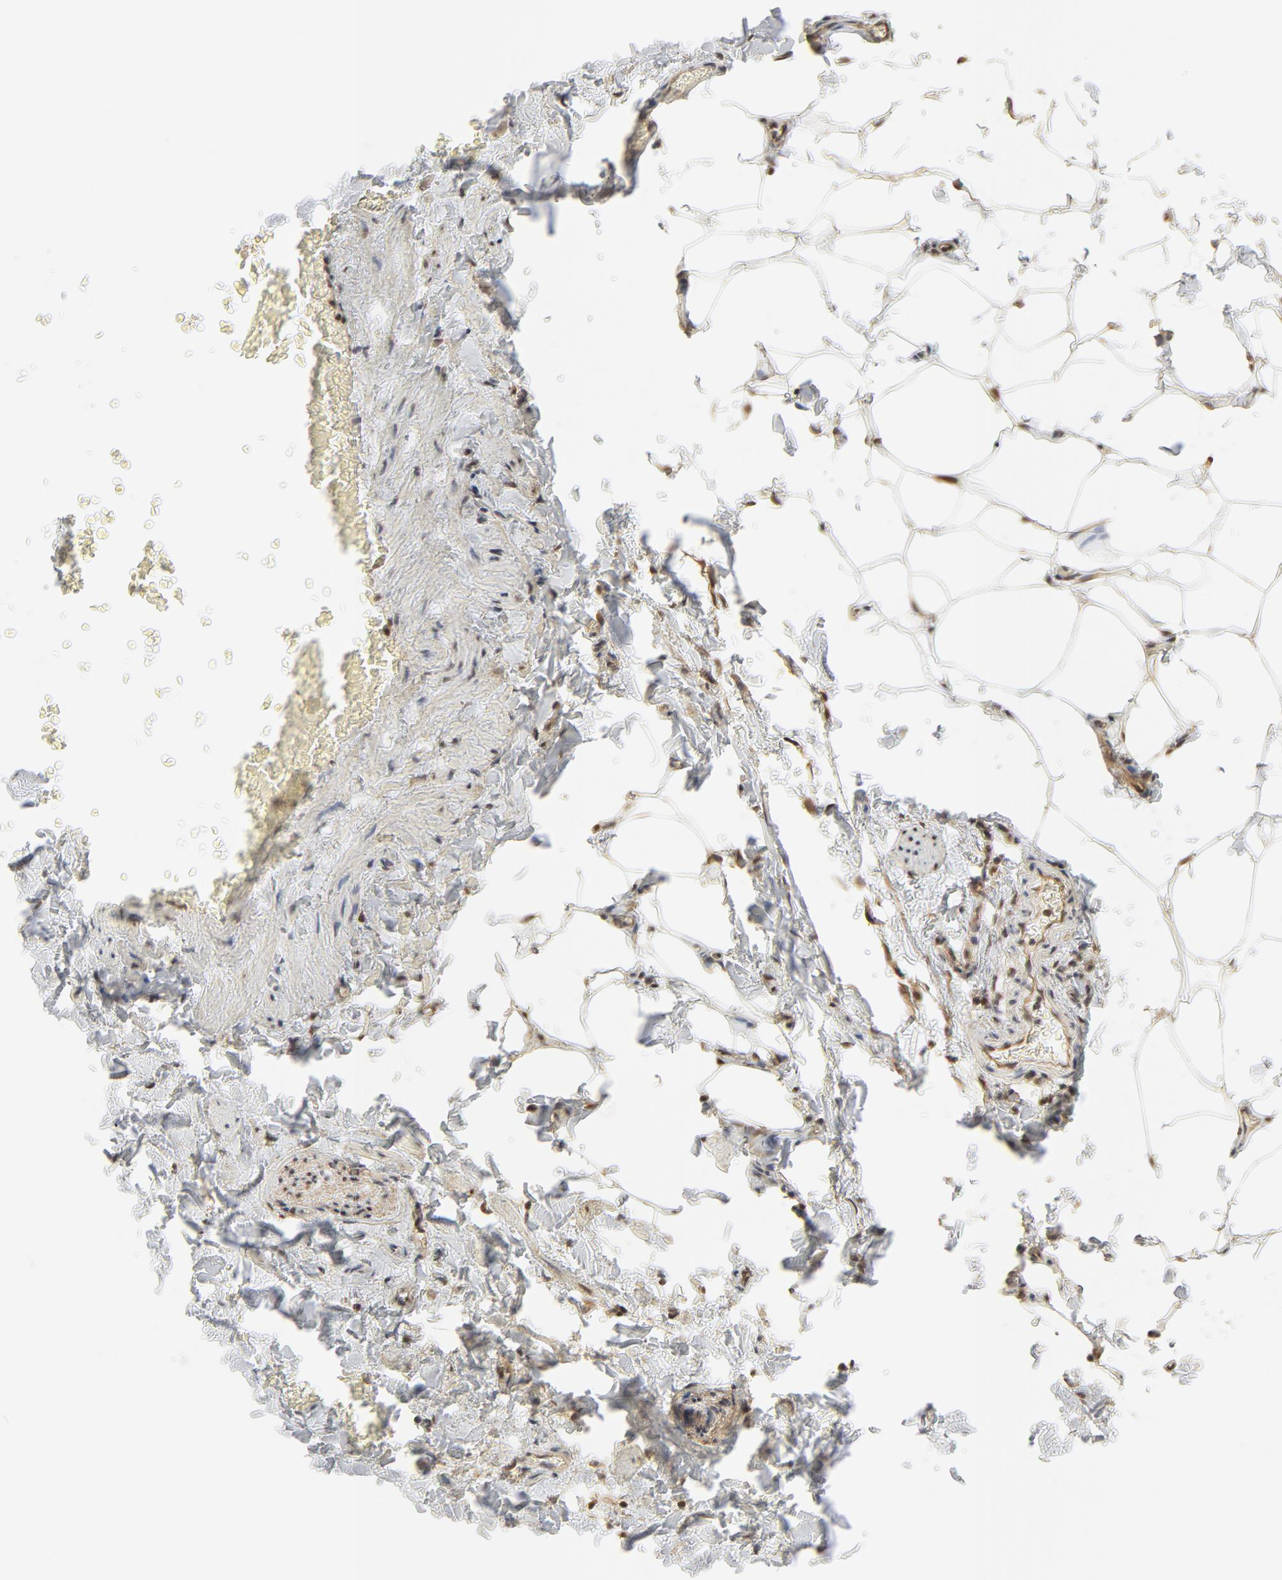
{"staining": {"intensity": "weak", "quantity": "25%-75%", "location": "cytoplasmic/membranous,nuclear"}, "tissue": "adipose tissue", "cell_type": "Adipocytes", "image_type": "normal", "snomed": [{"axis": "morphology", "description": "Normal tissue, NOS"}, {"axis": "topography", "description": "Vascular tissue"}], "caption": "IHC micrograph of normal adipose tissue: human adipose tissue stained using IHC shows low levels of weak protein expression localized specifically in the cytoplasmic/membranous,nuclear of adipocytes, appearing as a cytoplasmic/membranous,nuclear brown color.", "gene": "NEDD8", "patient": {"sex": "male", "age": 41}}